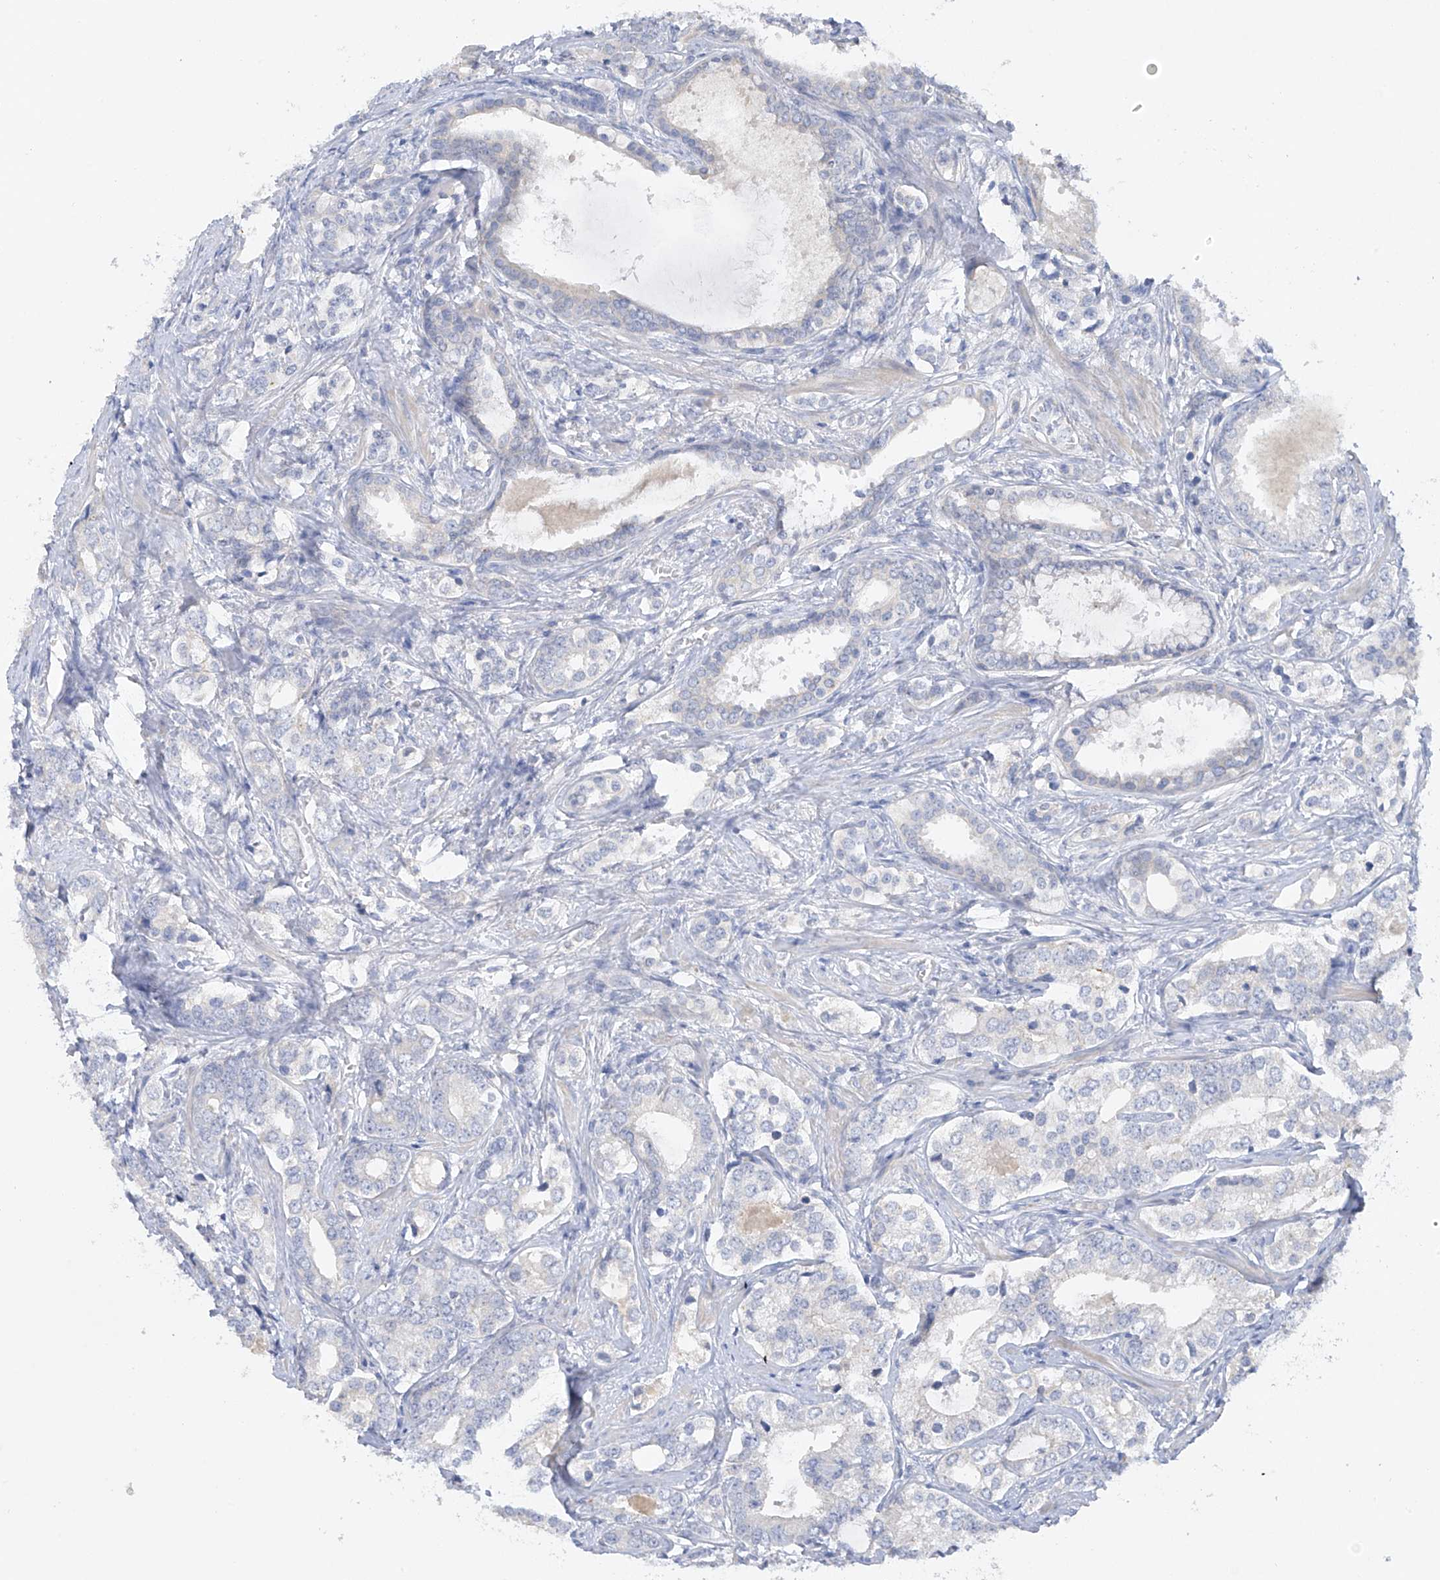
{"staining": {"intensity": "negative", "quantity": "none", "location": "none"}, "tissue": "prostate cancer", "cell_type": "Tumor cells", "image_type": "cancer", "snomed": [{"axis": "morphology", "description": "Adenocarcinoma, High grade"}, {"axis": "topography", "description": "Prostate"}], "caption": "The histopathology image shows no significant staining in tumor cells of prostate cancer (high-grade adenocarcinoma). (Brightfield microscopy of DAB immunohistochemistry at high magnification).", "gene": "PRSS12", "patient": {"sex": "male", "age": 62}}